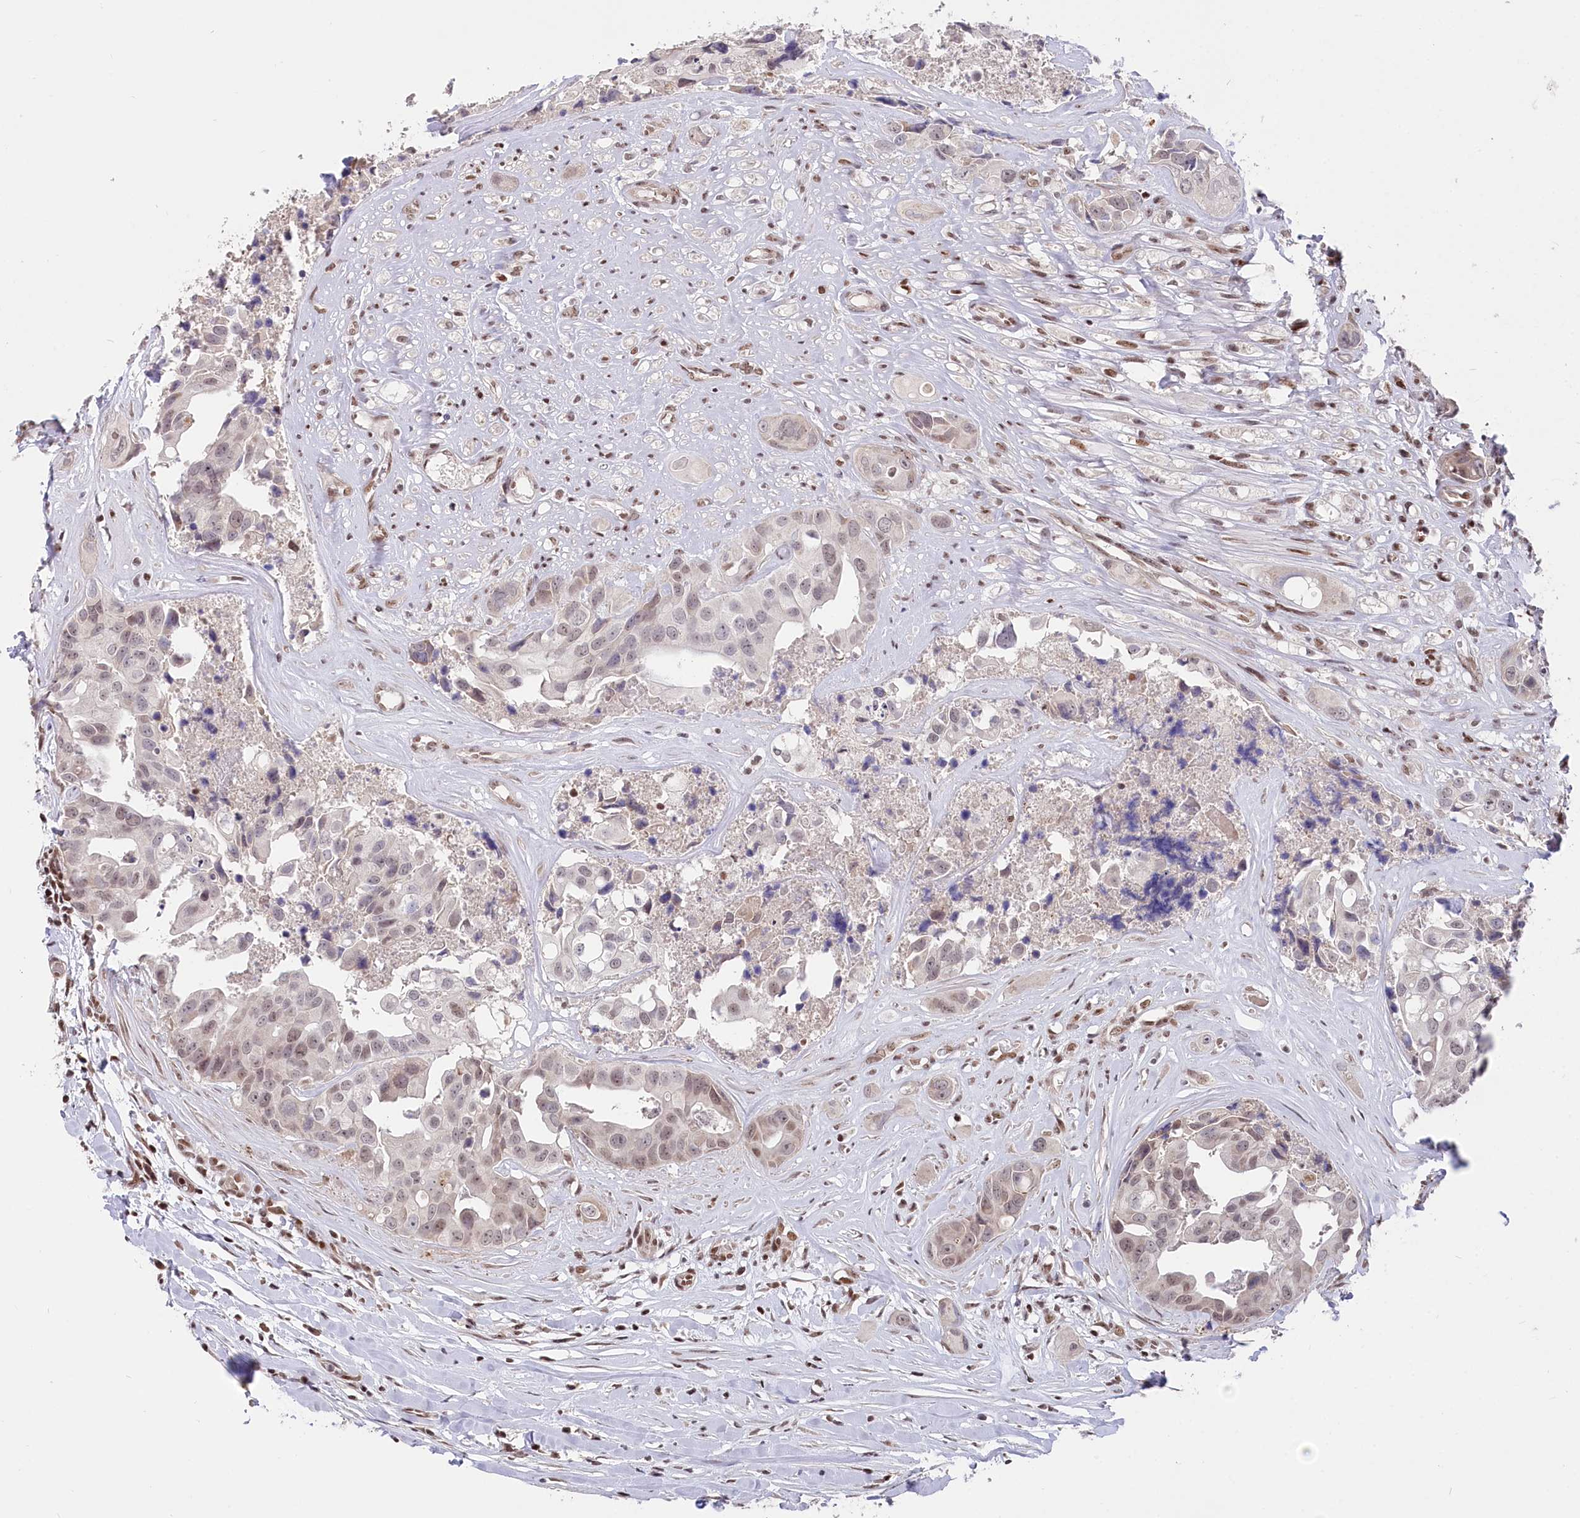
{"staining": {"intensity": "weak", "quantity": "25%-75%", "location": "nuclear"}, "tissue": "head and neck cancer", "cell_type": "Tumor cells", "image_type": "cancer", "snomed": [{"axis": "morphology", "description": "Adenocarcinoma, NOS"}, {"axis": "morphology", "description": "Adenocarcinoma, metastatic, NOS"}, {"axis": "topography", "description": "Head-Neck"}], "caption": "Brown immunohistochemical staining in human head and neck cancer demonstrates weak nuclear staining in approximately 25%-75% of tumor cells.", "gene": "CGGBP1", "patient": {"sex": "male", "age": 75}}